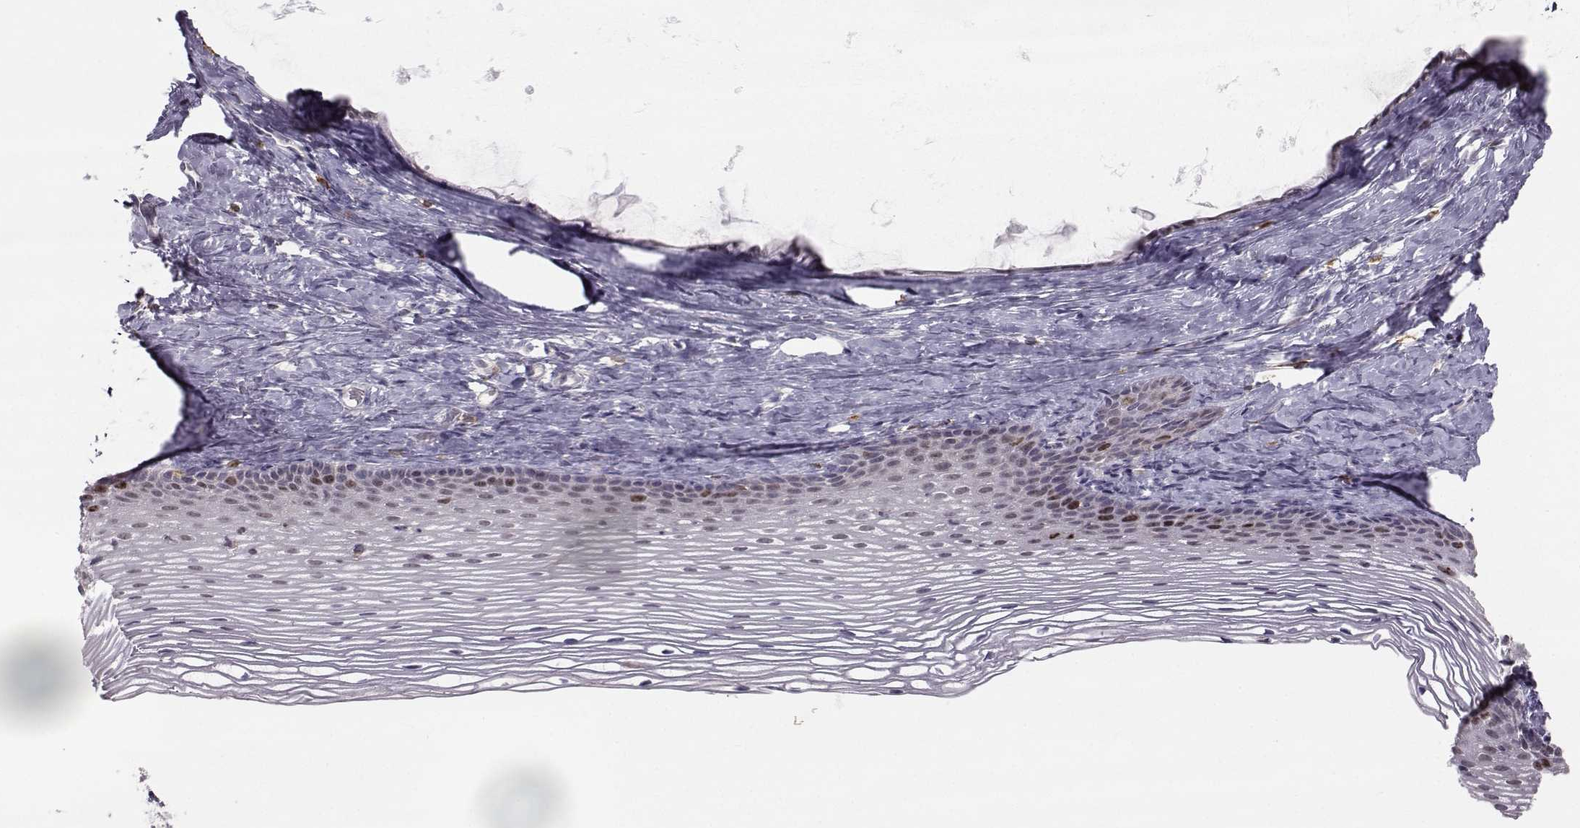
{"staining": {"intensity": "moderate", "quantity": "25%-75%", "location": "nuclear"}, "tissue": "cervix", "cell_type": "Glandular cells", "image_type": "normal", "snomed": [{"axis": "morphology", "description": "Normal tissue, NOS"}, {"axis": "topography", "description": "Cervix"}], "caption": "A high-resolution micrograph shows immunohistochemistry (IHC) staining of normal cervix, which reveals moderate nuclear positivity in approximately 25%-75% of glandular cells.", "gene": "LRP8", "patient": {"sex": "female", "age": 39}}